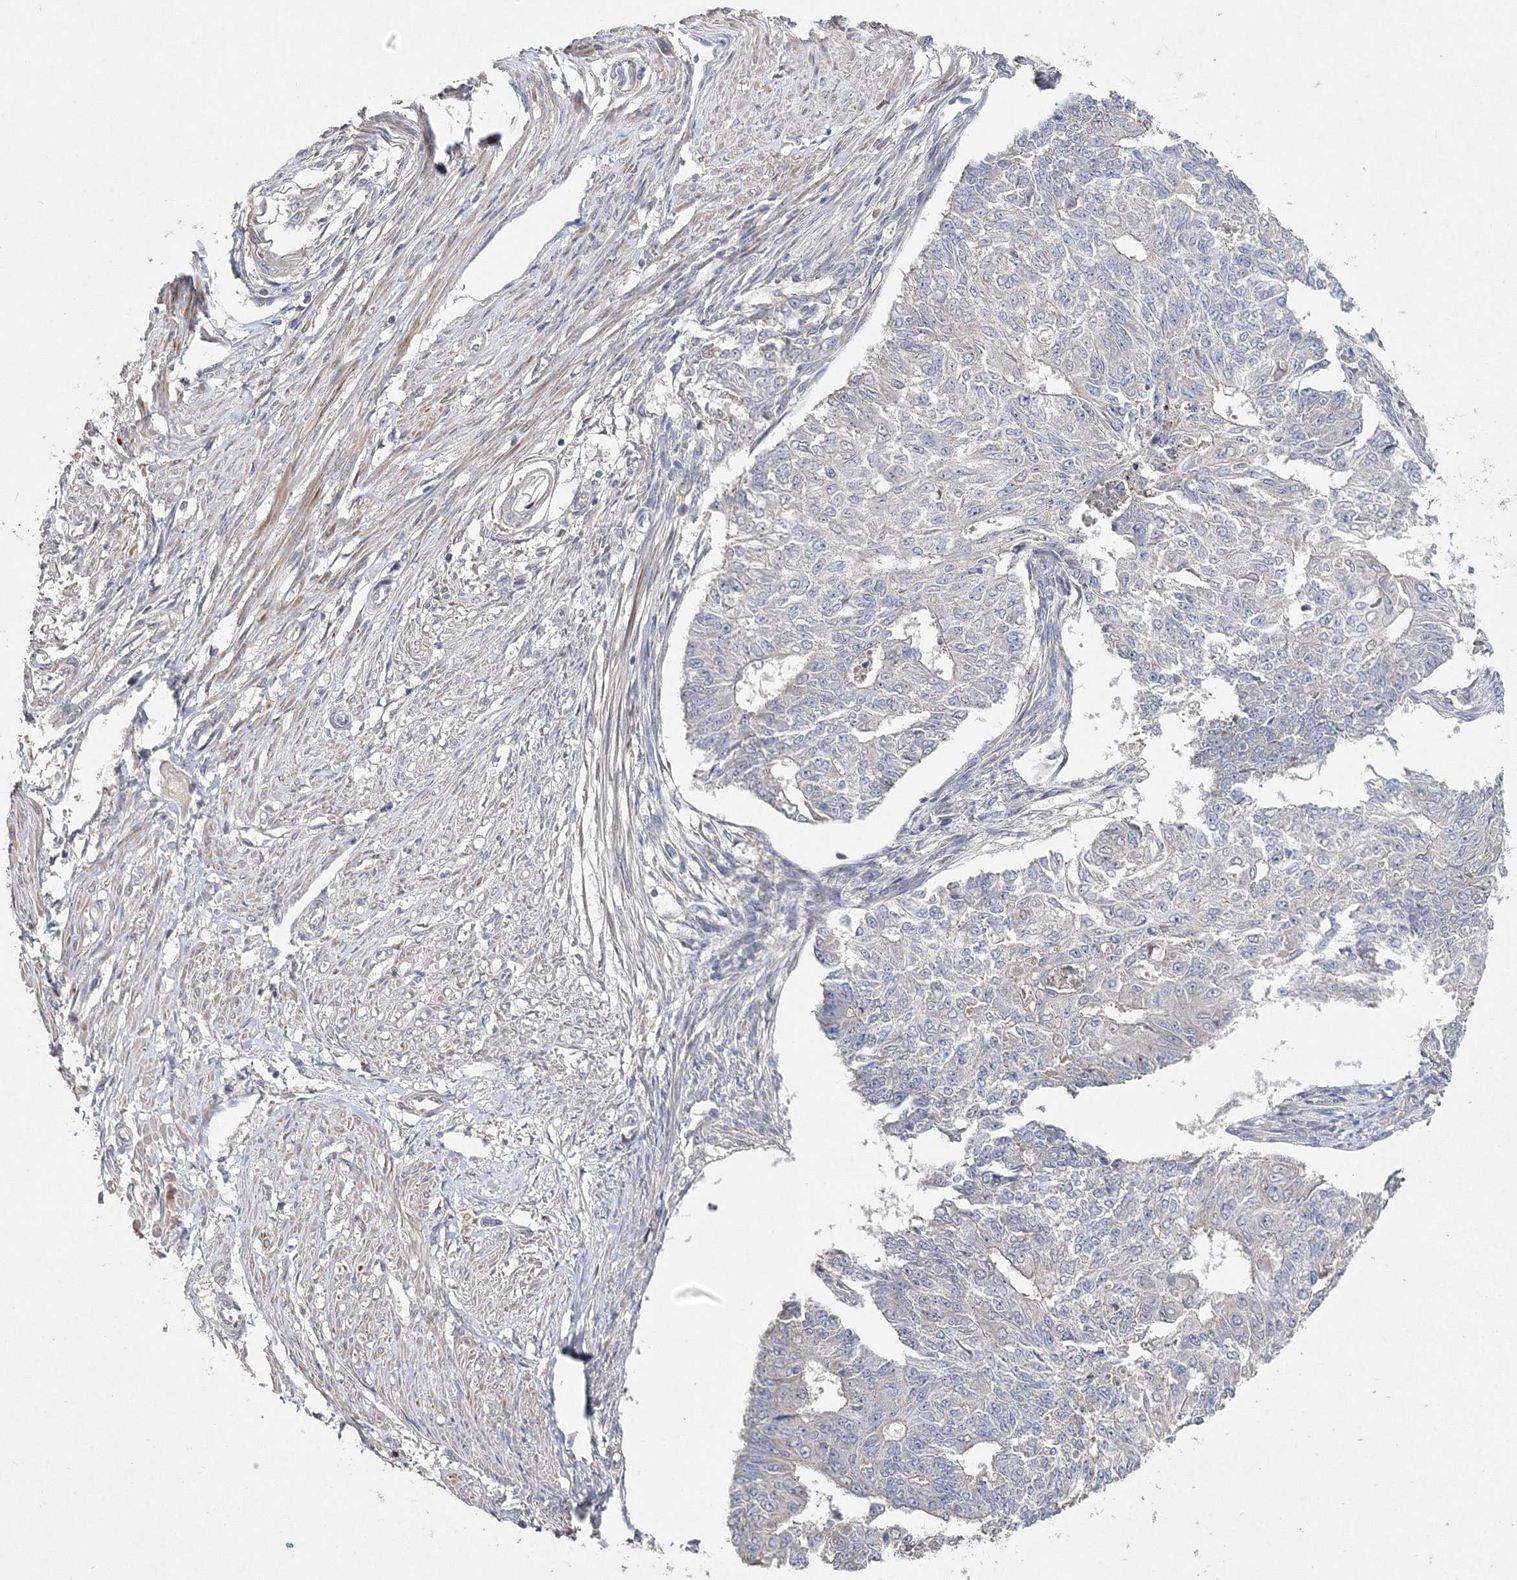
{"staining": {"intensity": "negative", "quantity": "none", "location": "none"}, "tissue": "endometrial cancer", "cell_type": "Tumor cells", "image_type": "cancer", "snomed": [{"axis": "morphology", "description": "Adenocarcinoma, NOS"}, {"axis": "topography", "description": "Endometrium"}], "caption": "IHC micrograph of human endometrial cancer stained for a protein (brown), which demonstrates no staining in tumor cells. (Stains: DAB IHC with hematoxylin counter stain, Microscopy: brightfield microscopy at high magnification).", "gene": "GJB5", "patient": {"sex": "female", "age": 32}}